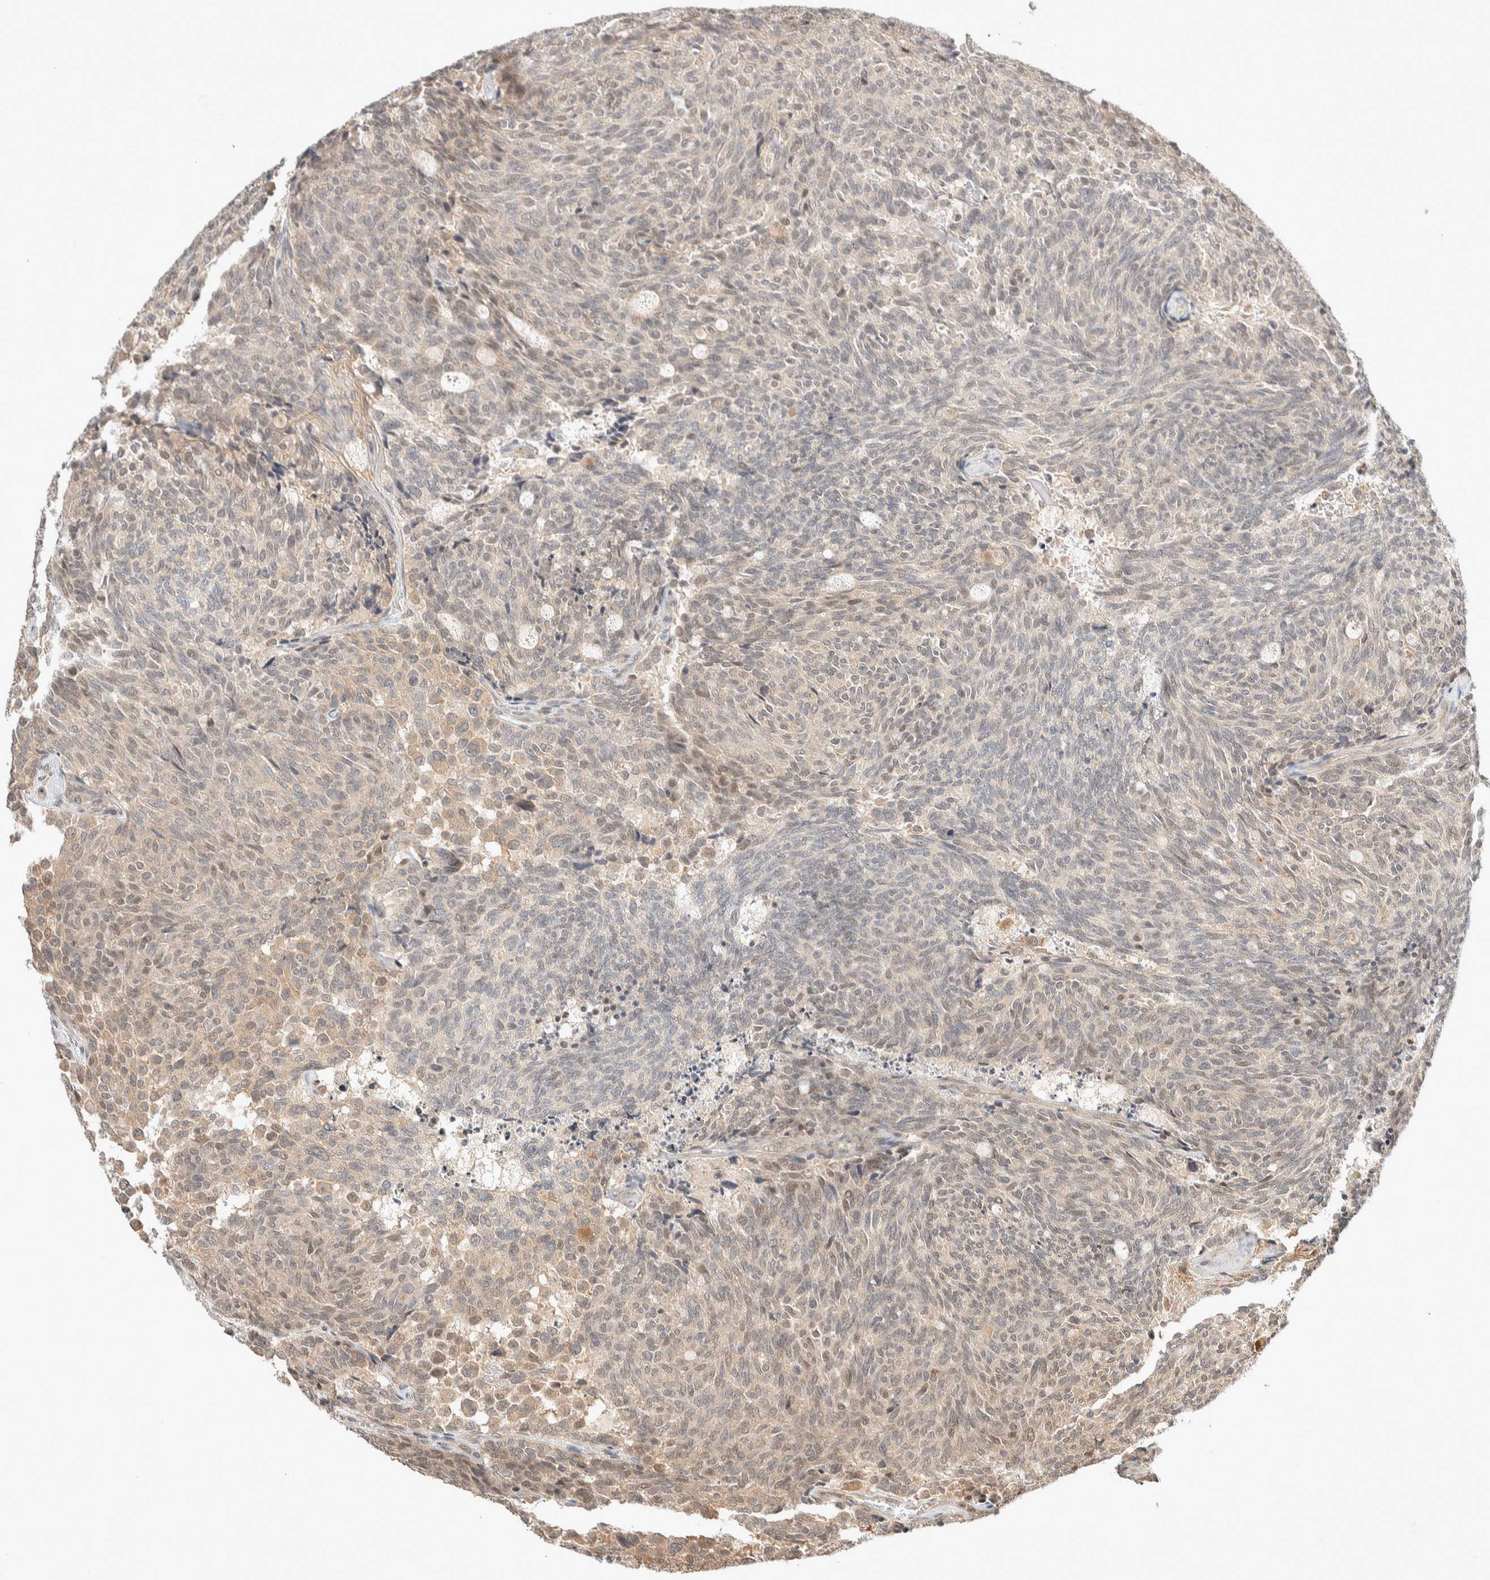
{"staining": {"intensity": "weak", "quantity": "<25%", "location": "nuclear"}, "tissue": "carcinoid", "cell_type": "Tumor cells", "image_type": "cancer", "snomed": [{"axis": "morphology", "description": "Carcinoid, malignant, NOS"}, {"axis": "topography", "description": "Pancreas"}], "caption": "This is an immunohistochemistry image of carcinoid. There is no positivity in tumor cells.", "gene": "THRA", "patient": {"sex": "female", "age": 54}}